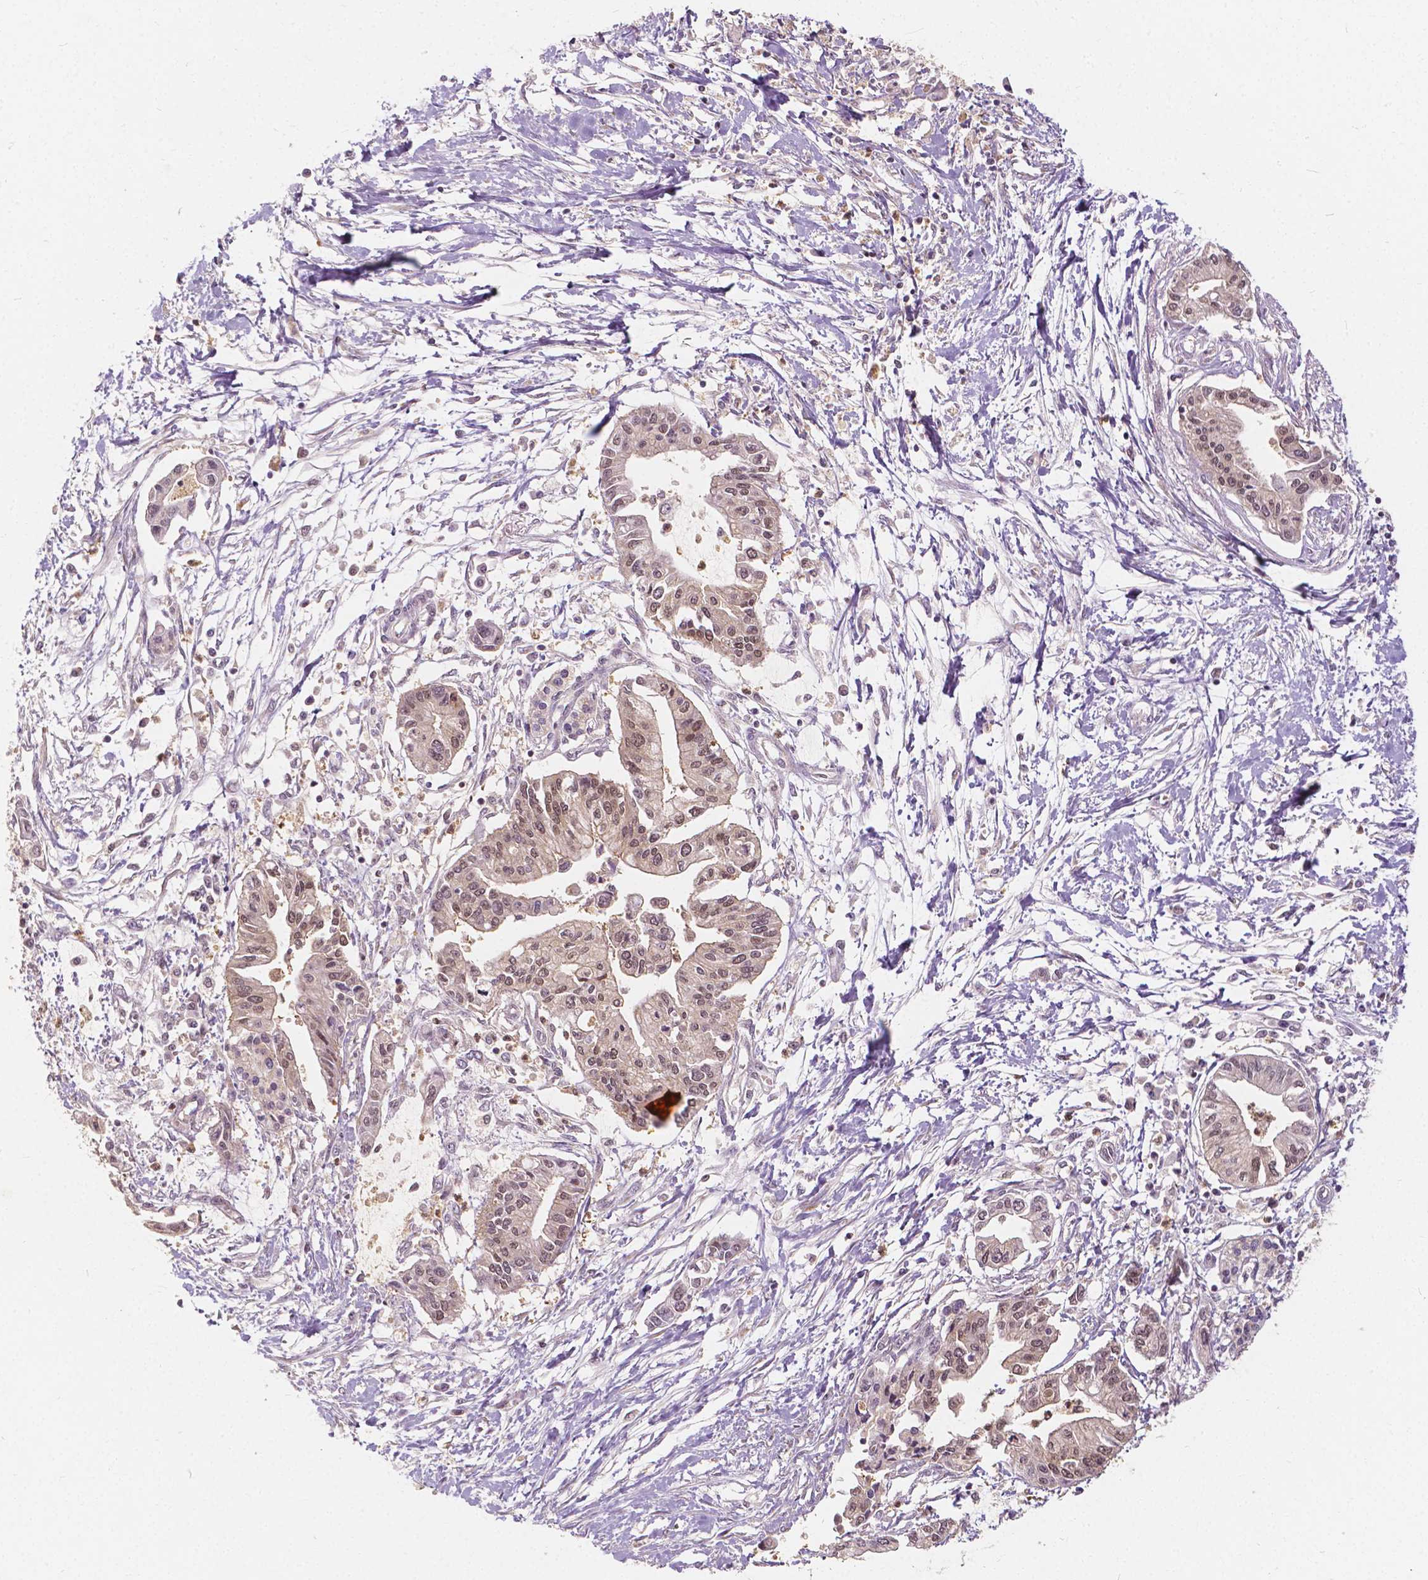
{"staining": {"intensity": "weak", "quantity": "25%-75%", "location": "nuclear"}, "tissue": "pancreatic cancer", "cell_type": "Tumor cells", "image_type": "cancer", "snomed": [{"axis": "morphology", "description": "Adenocarcinoma, NOS"}, {"axis": "topography", "description": "Pancreas"}], "caption": "IHC image of neoplastic tissue: human adenocarcinoma (pancreatic) stained using IHC demonstrates low levels of weak protein expression localized specifically in the nuclear of tumor cells, appearing as a nuclear brown color.", "gene": "NAPRT", "patient": {"sex": "male", "age": 60}}